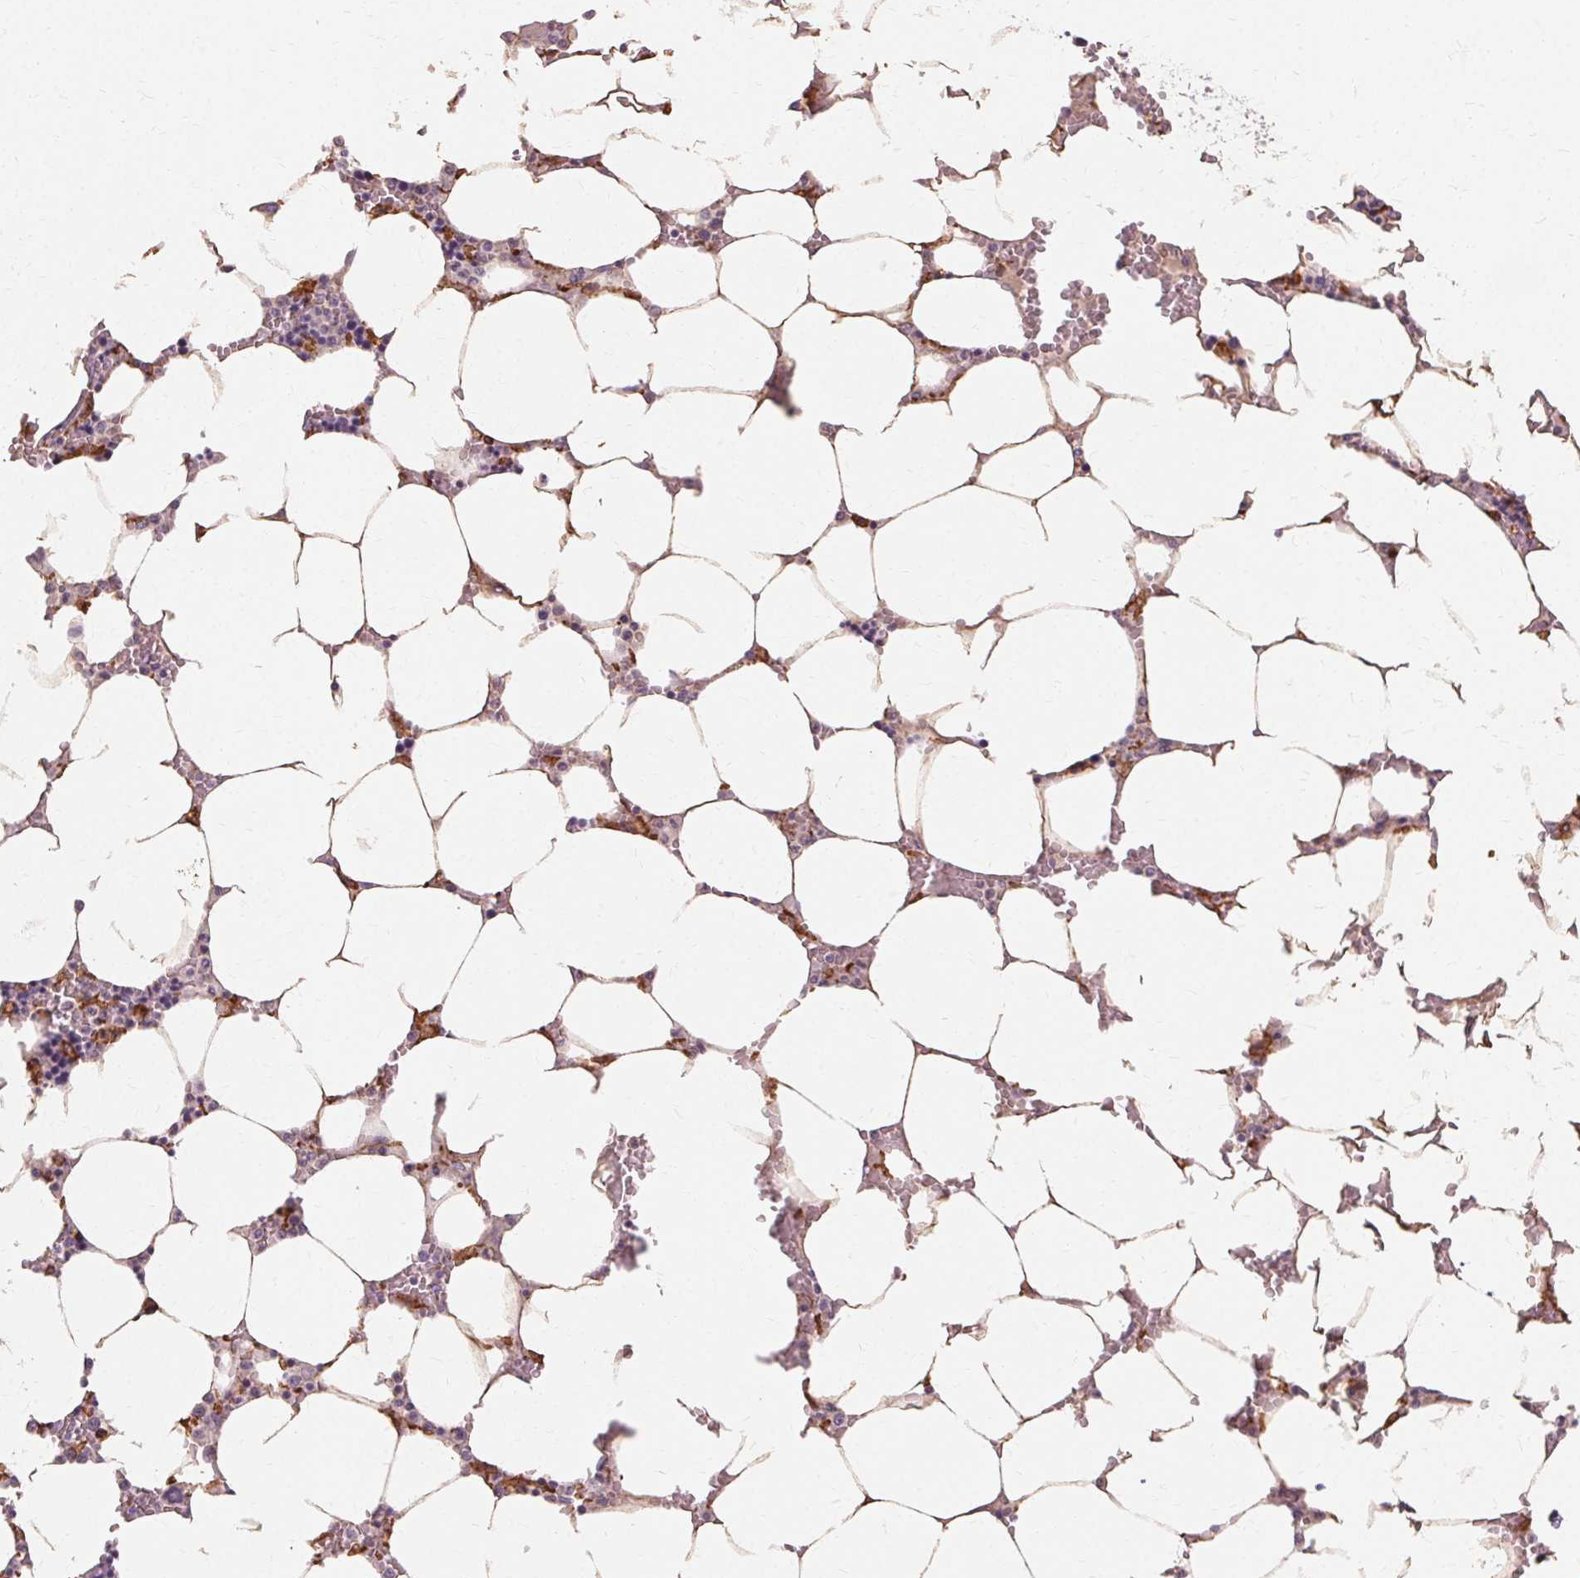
{"staining": {"intensity": "negative", "quantity": "none", "location": "none"}, "tissue": "bone marrow", "cell_type": "Hematopoietic cells", "image_type": "normal", "snomed": [{"axis": "morphology", "description": "Normal tissue, NOS"}, {"axis": "topography", "description": "Bone marrow"}], "caption": "A high-resolution histopathology image shows IHC staining of unremarkable bone marrow, which demonstrates no significant staining in hematopoietic cells.", "gene": "IFNGR1", "patient": {"sex": "male", "age": 64}}